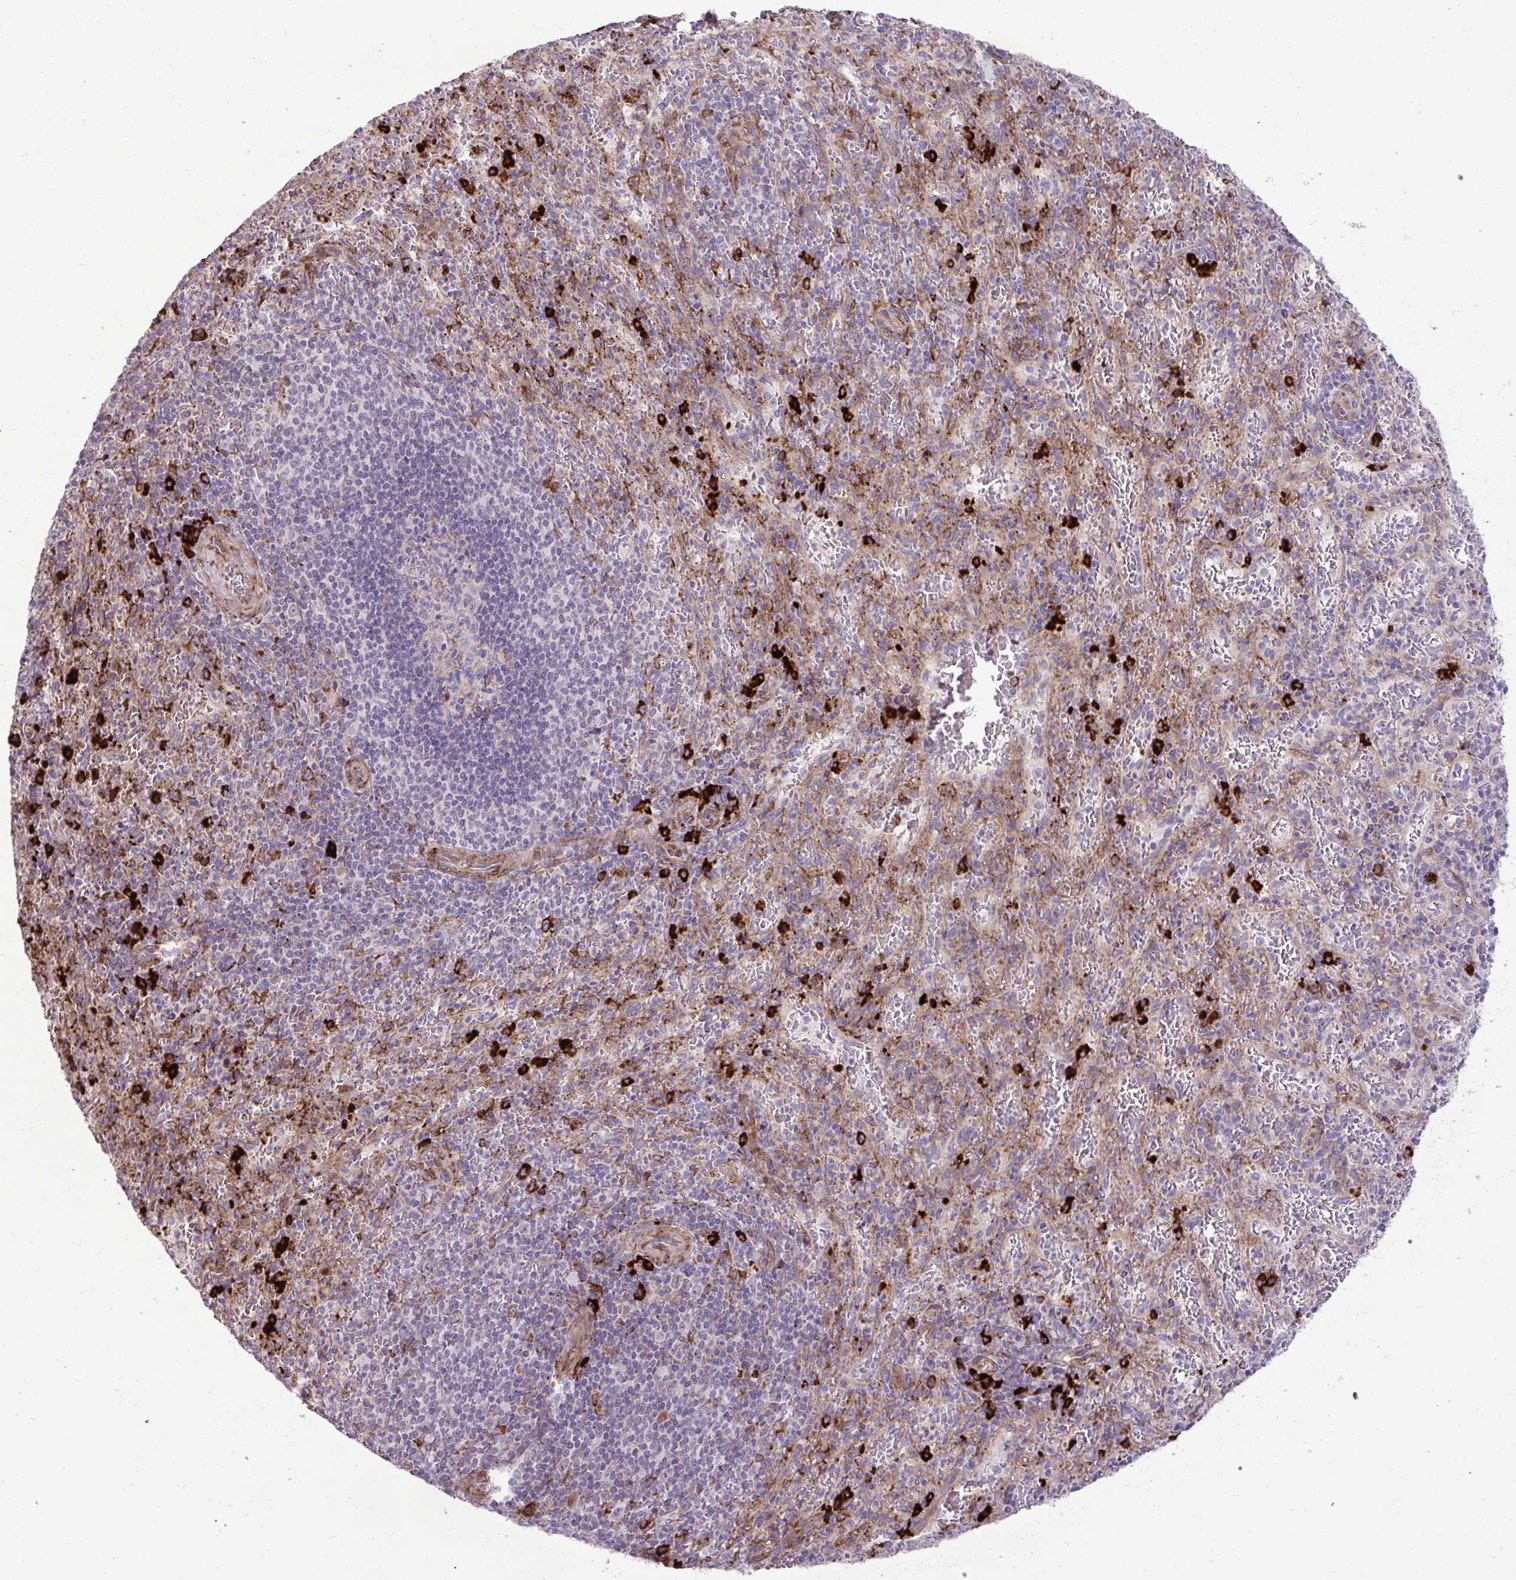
{"staining": {"intensity": "strong", "quantity": "<25%", "location": "cytoplasmic/membranous"}, "tissue": "spleen", "cell_type": "Cells in red pulp", "image_type": "normal", "snomed": [{"axis": "morphology", "description": "Normal tissue, NOS"}, {"axis": "topography", "description": "Spleen"}], "caption": "Brown immunohistochemical staining in normal human spleen shows strong cytoplasmic/membranous expression in about <25% of cells in red pulp.", "gene": "LIMS1", "patient": {"sex": "male", "age": 57}}